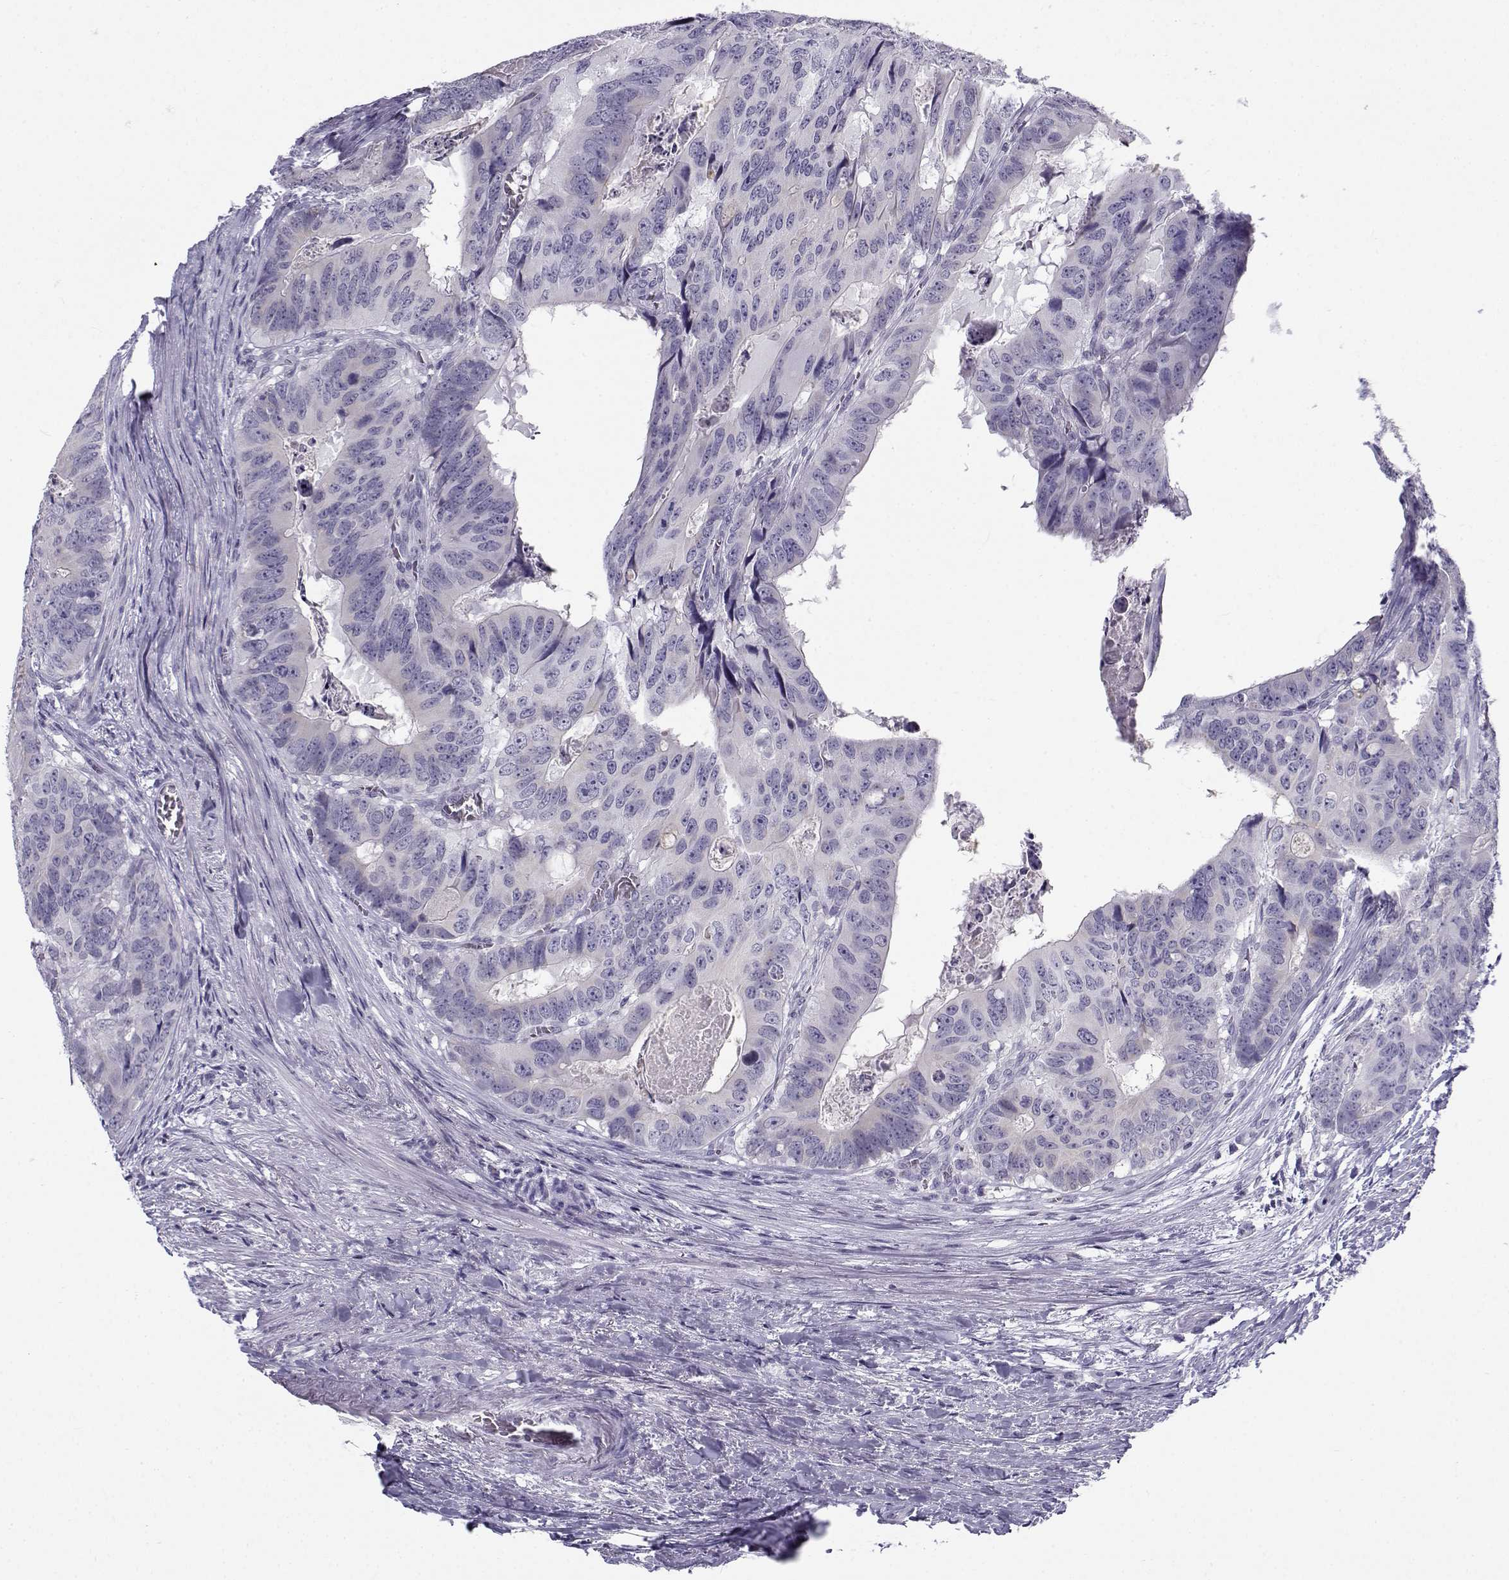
{"staining": {"intensity": "negative", "quantity": "none", "location": "none"}, "tissue": "colorectal cancer", "cell_type": "Tumor cells", "image_type": "cancer", "snomed": [{"axis": "morphology", "description": "Adenocarcinoma, NOS"}, {"axis": "topography", "description": "Colon"}], "caption": "An immunohistochemistry (IHC) photomicrograph of colorectal cancer is shown. There is no staining in tumor cells of colorectal cancer.", "gene": "FAM166A", "patient": {"sex": "male", "age": 79}}